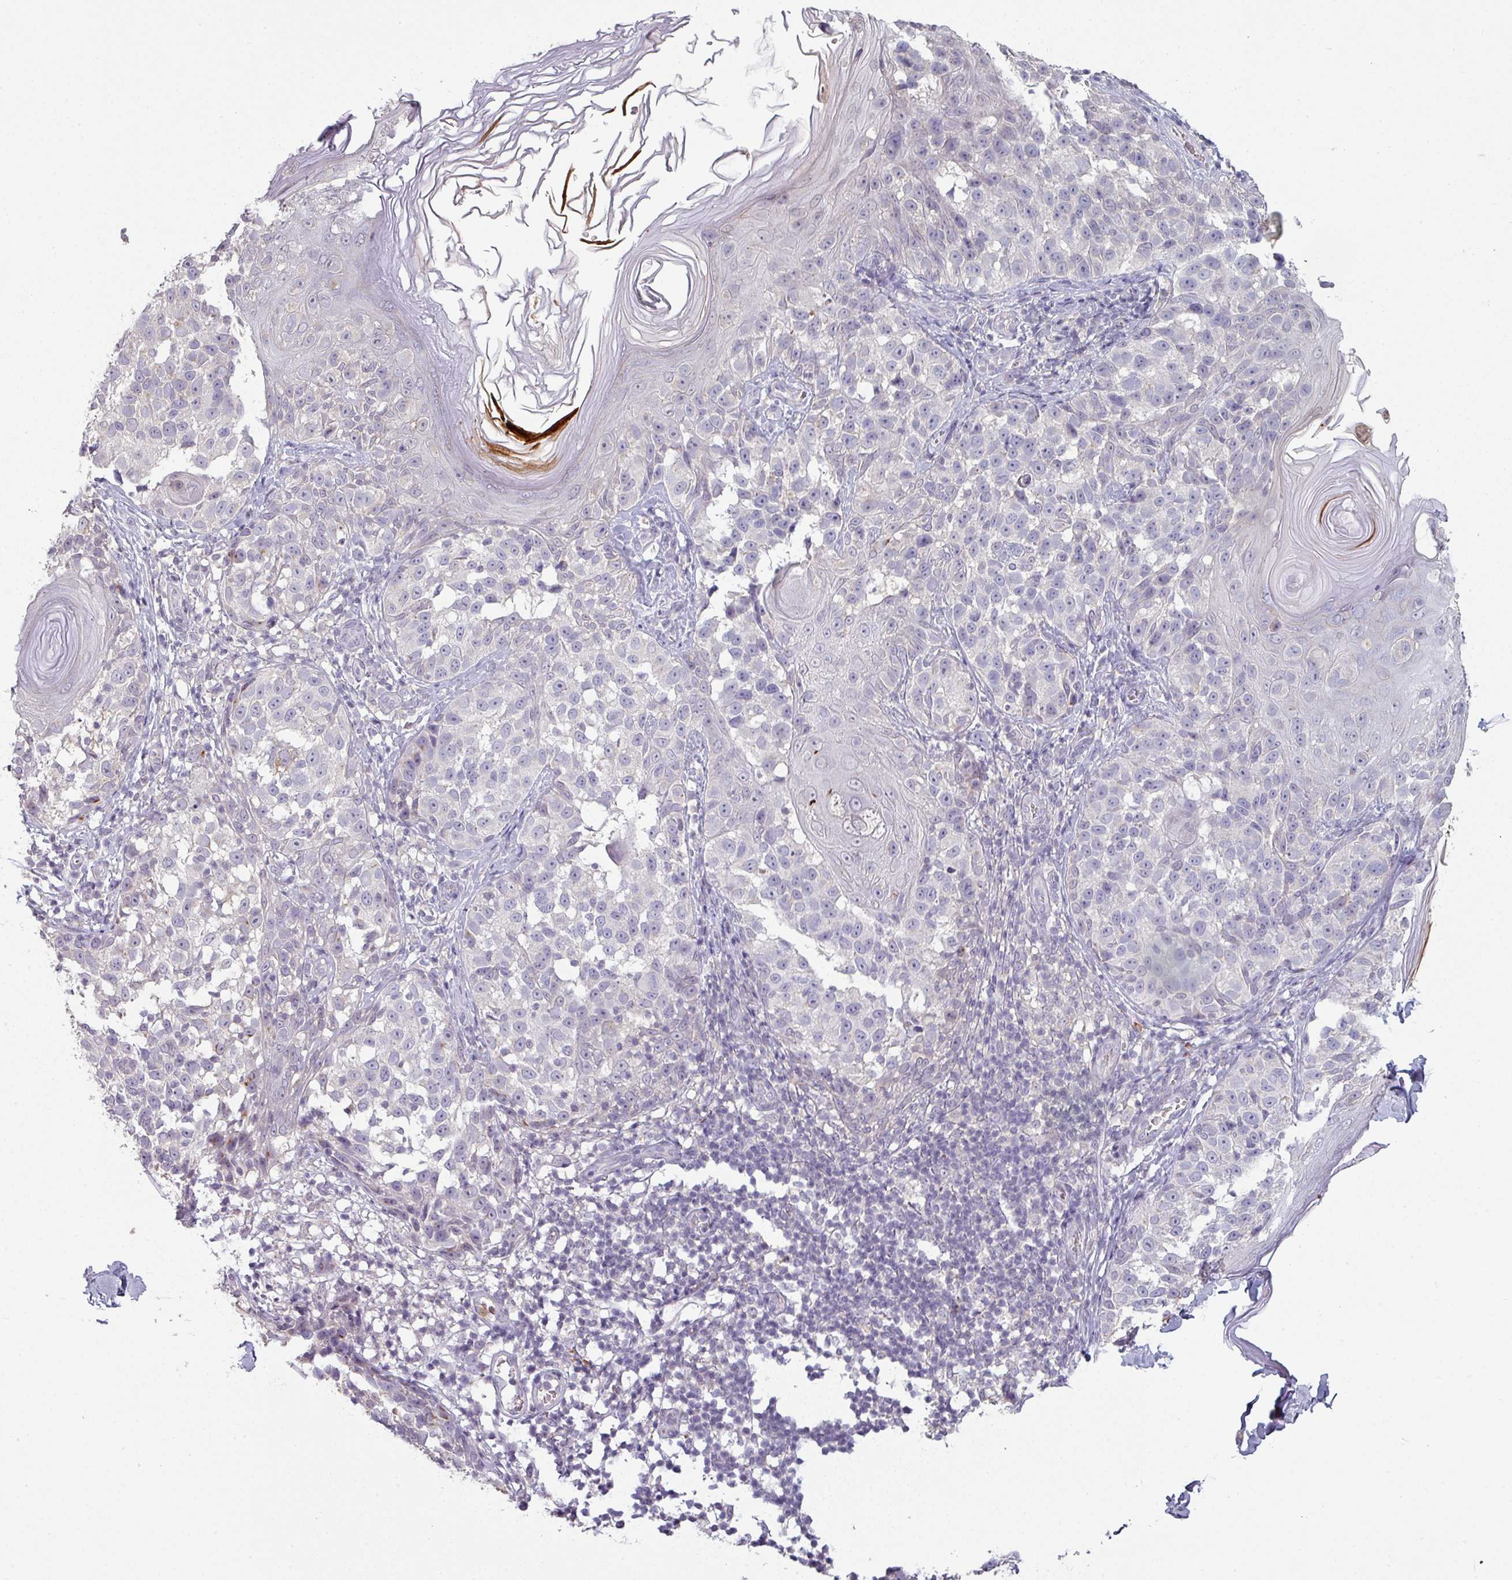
{"staining": {"intensity": "negative", "quantity": "none", "location": "none"}, "tissue": "melanoma", "cell_type": "Tumor cells", "image_type": "cancer", "snomed": [{"axis": "morphology", "description": "Malignant melanoma, NOS"}, {"axis": "topography", "description": "Skin"}], "caption": "DAB immunohistochemical staining of human melanoma exhibits no significant staining in tumor cells.", "gene": "MAGEC3", "patient": {"sex": "male", "age": 73}}